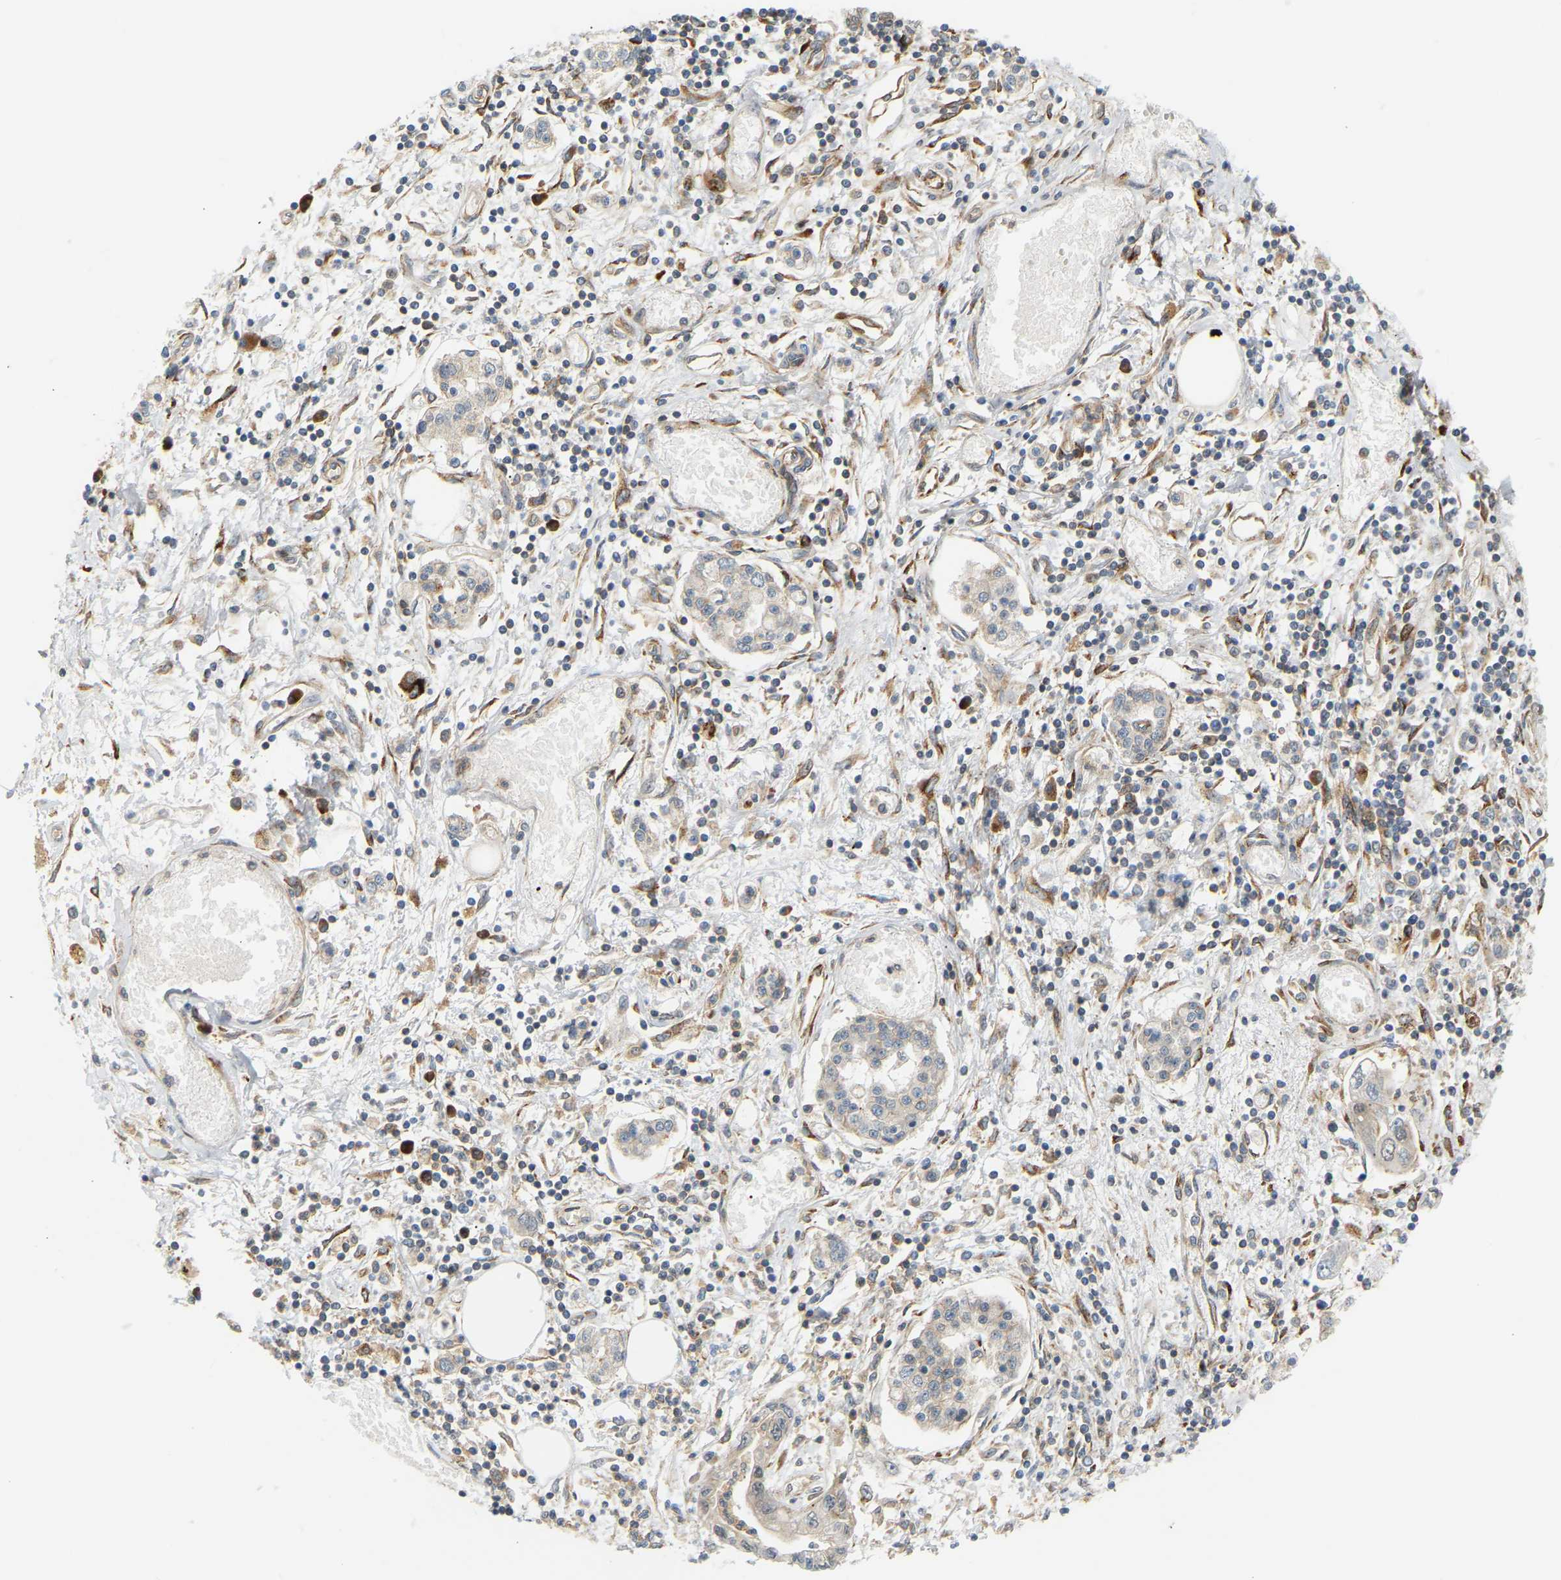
{"staining": {"intensity": "weak", "quantity": "<25%", "location": "cytoplasmic/membranous"}, "tissue": "pancreatic cancer", "cell_type": "Tumor cells", "image_type": "cancer", "snomed": [{"axis": "morphology", "description": "Adenocarcinoma, NOS"}, {"axis": "topography", "description": "Pancreas"}], "caption": "There is no significant expression in tumor cells of adenocarcinoma (pancreatic).", "gene": "PLCG2", "patient": {"sex": "male", "age": 56}}